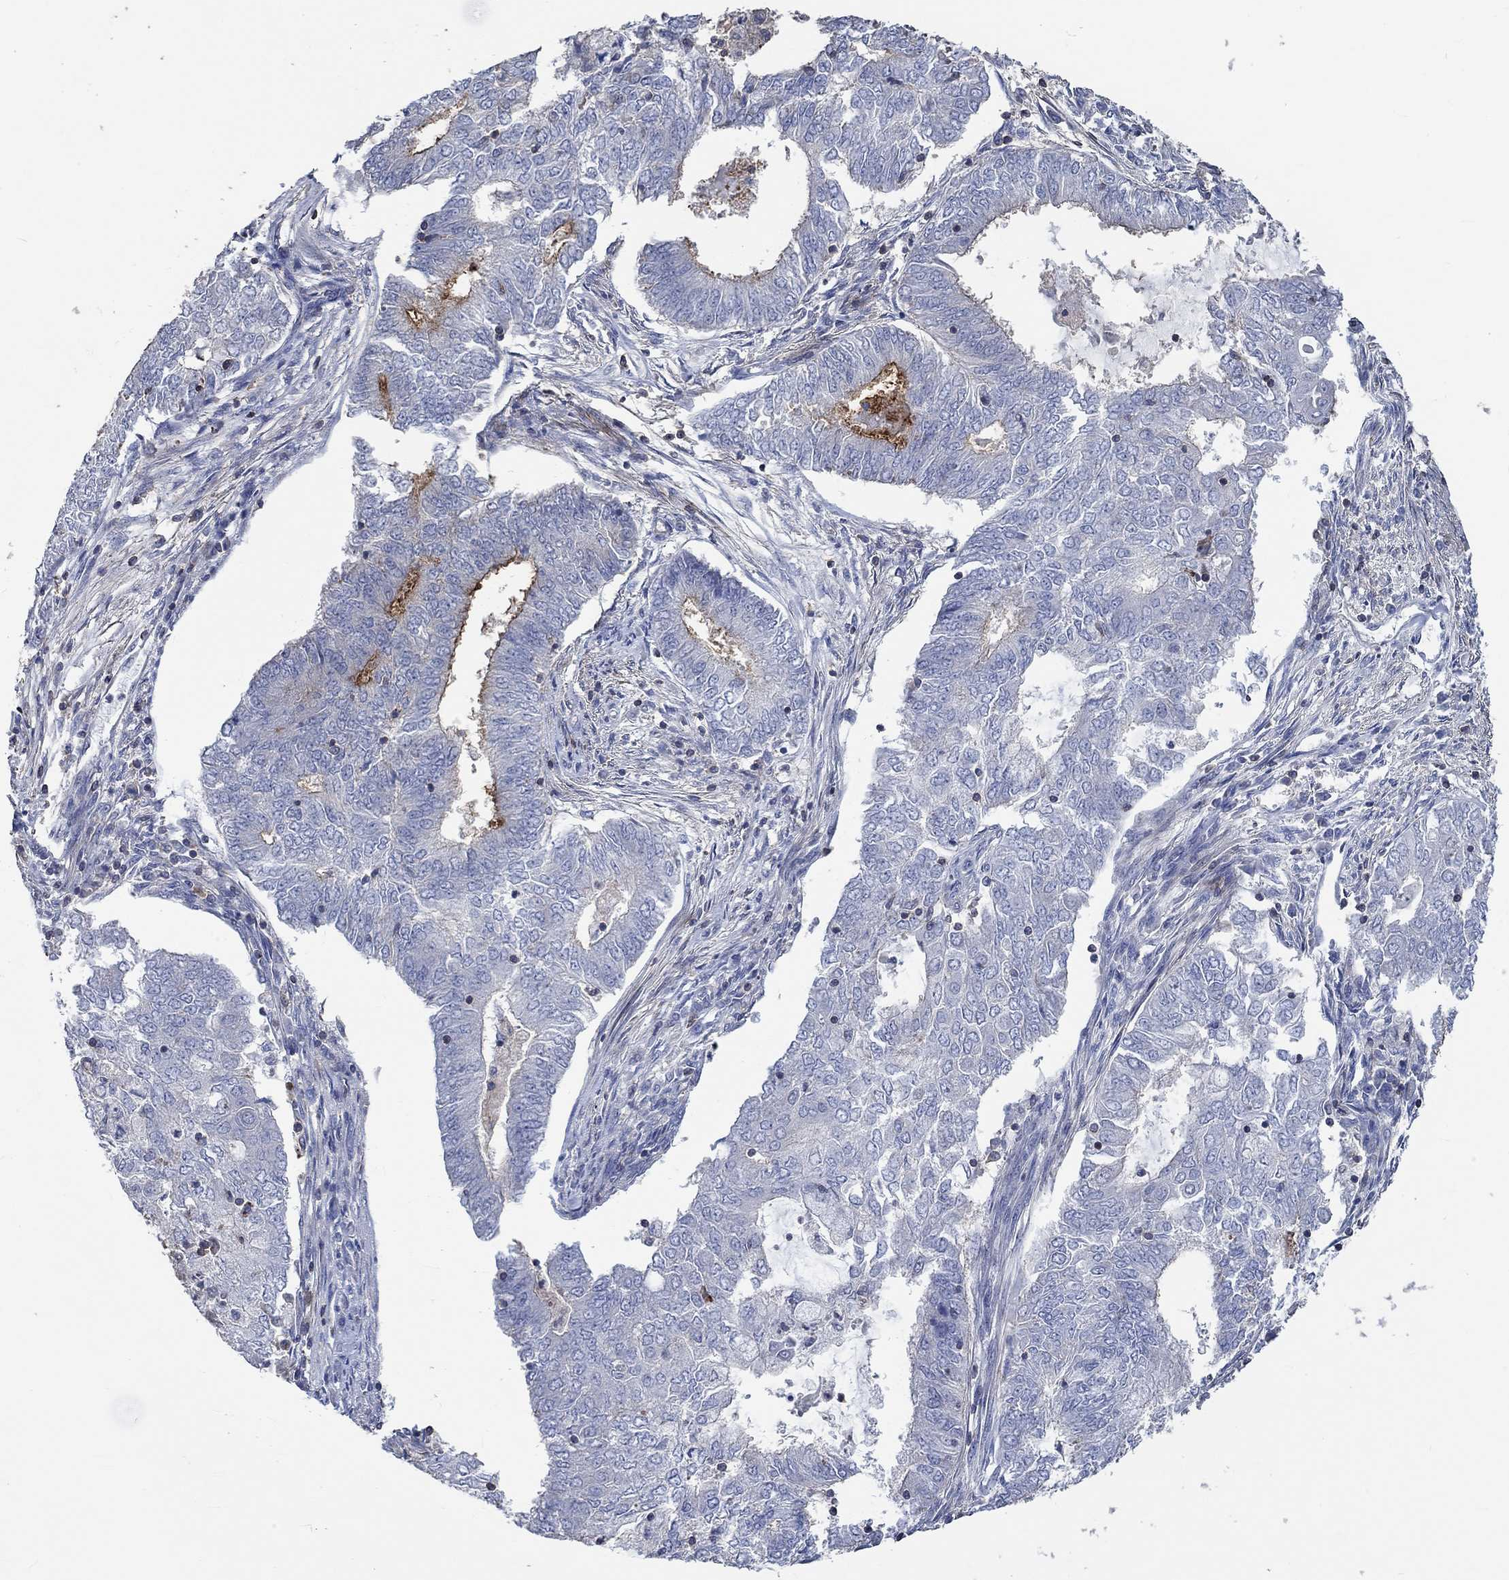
{"staining": {"intensity": "strong", "quantity": "<25%", "location": "cytoplasmic/membranous"}, "tissue": "endometrial cancer", "cell_type": "Tumor cells", "image_type": "cancer", "snomed": [{"axis": "morphology", "description": "Adenocarcinoma, NOS"}, {"axis": "topography", "description": "Endometrium"}], "caption": "This photomicrograph exhibits immunohistochemistry staining of endometrial cancer (adenocarcinoma), with medium strong cytoplasmic/membranous positivity in about <25% of tumor cells.", "gene": "TNFAIP8L3", "patient": {"sex": "female", "age": 62}}